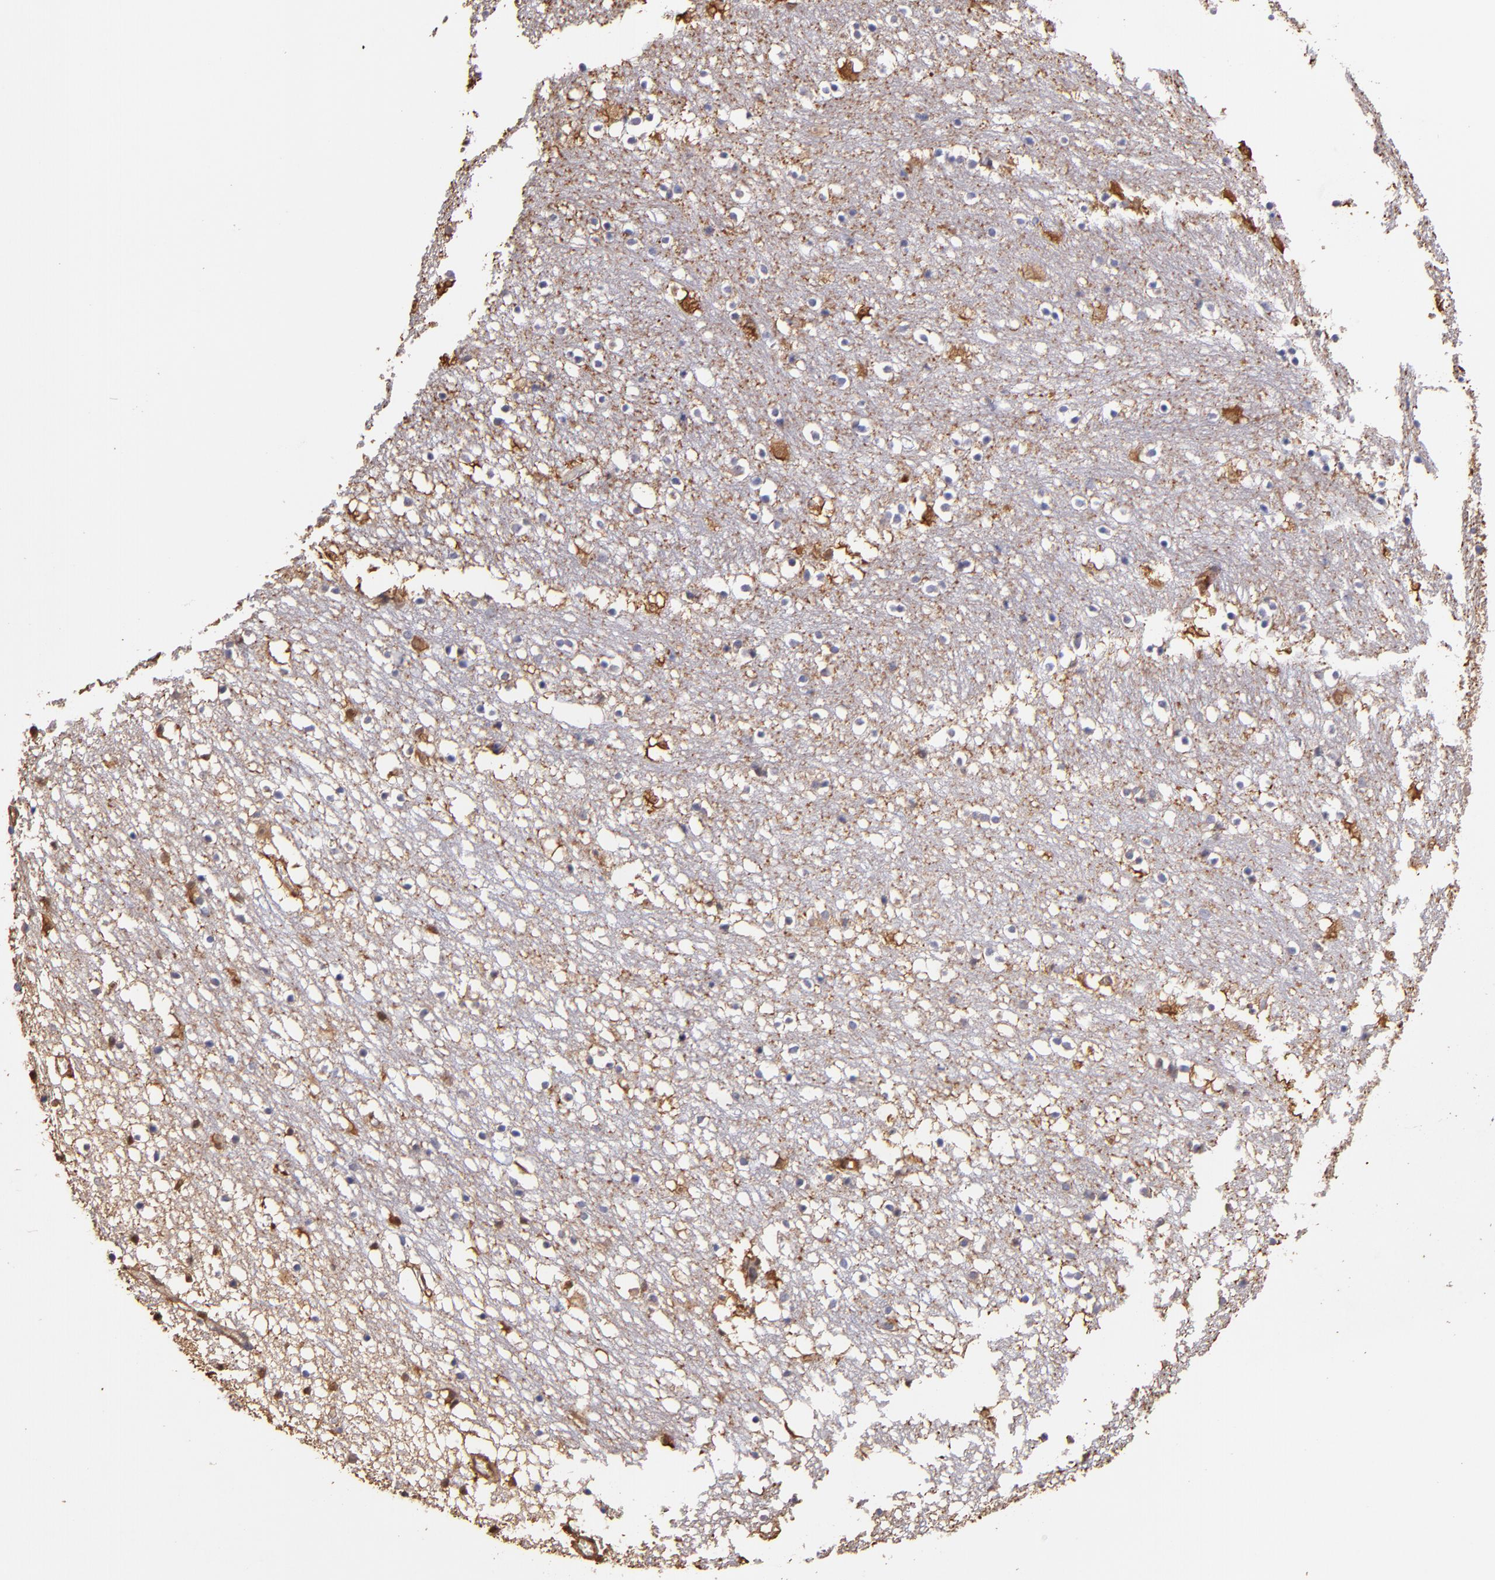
{"staining": {"intensity": "moderate", "quantity": "25%-75%", "location": "cytoplasmic/membranous,nuclear"}, "tissue": "caudate", "cell_type": "Glial cells", "image_type": "normal", "snomed": [{"axis": "morphology", "description": "Normal tissue, NOS"}, {"axis": "topography", "description": "Lateral ventricle wall"}], "caption": "Moderate cytoplasmic/membranous,nuclear protein expression is identified in about 25%-75% of glial cells in caudate.", "gene": "S100A6", "patient": {"sex": "male", "age": 45}}